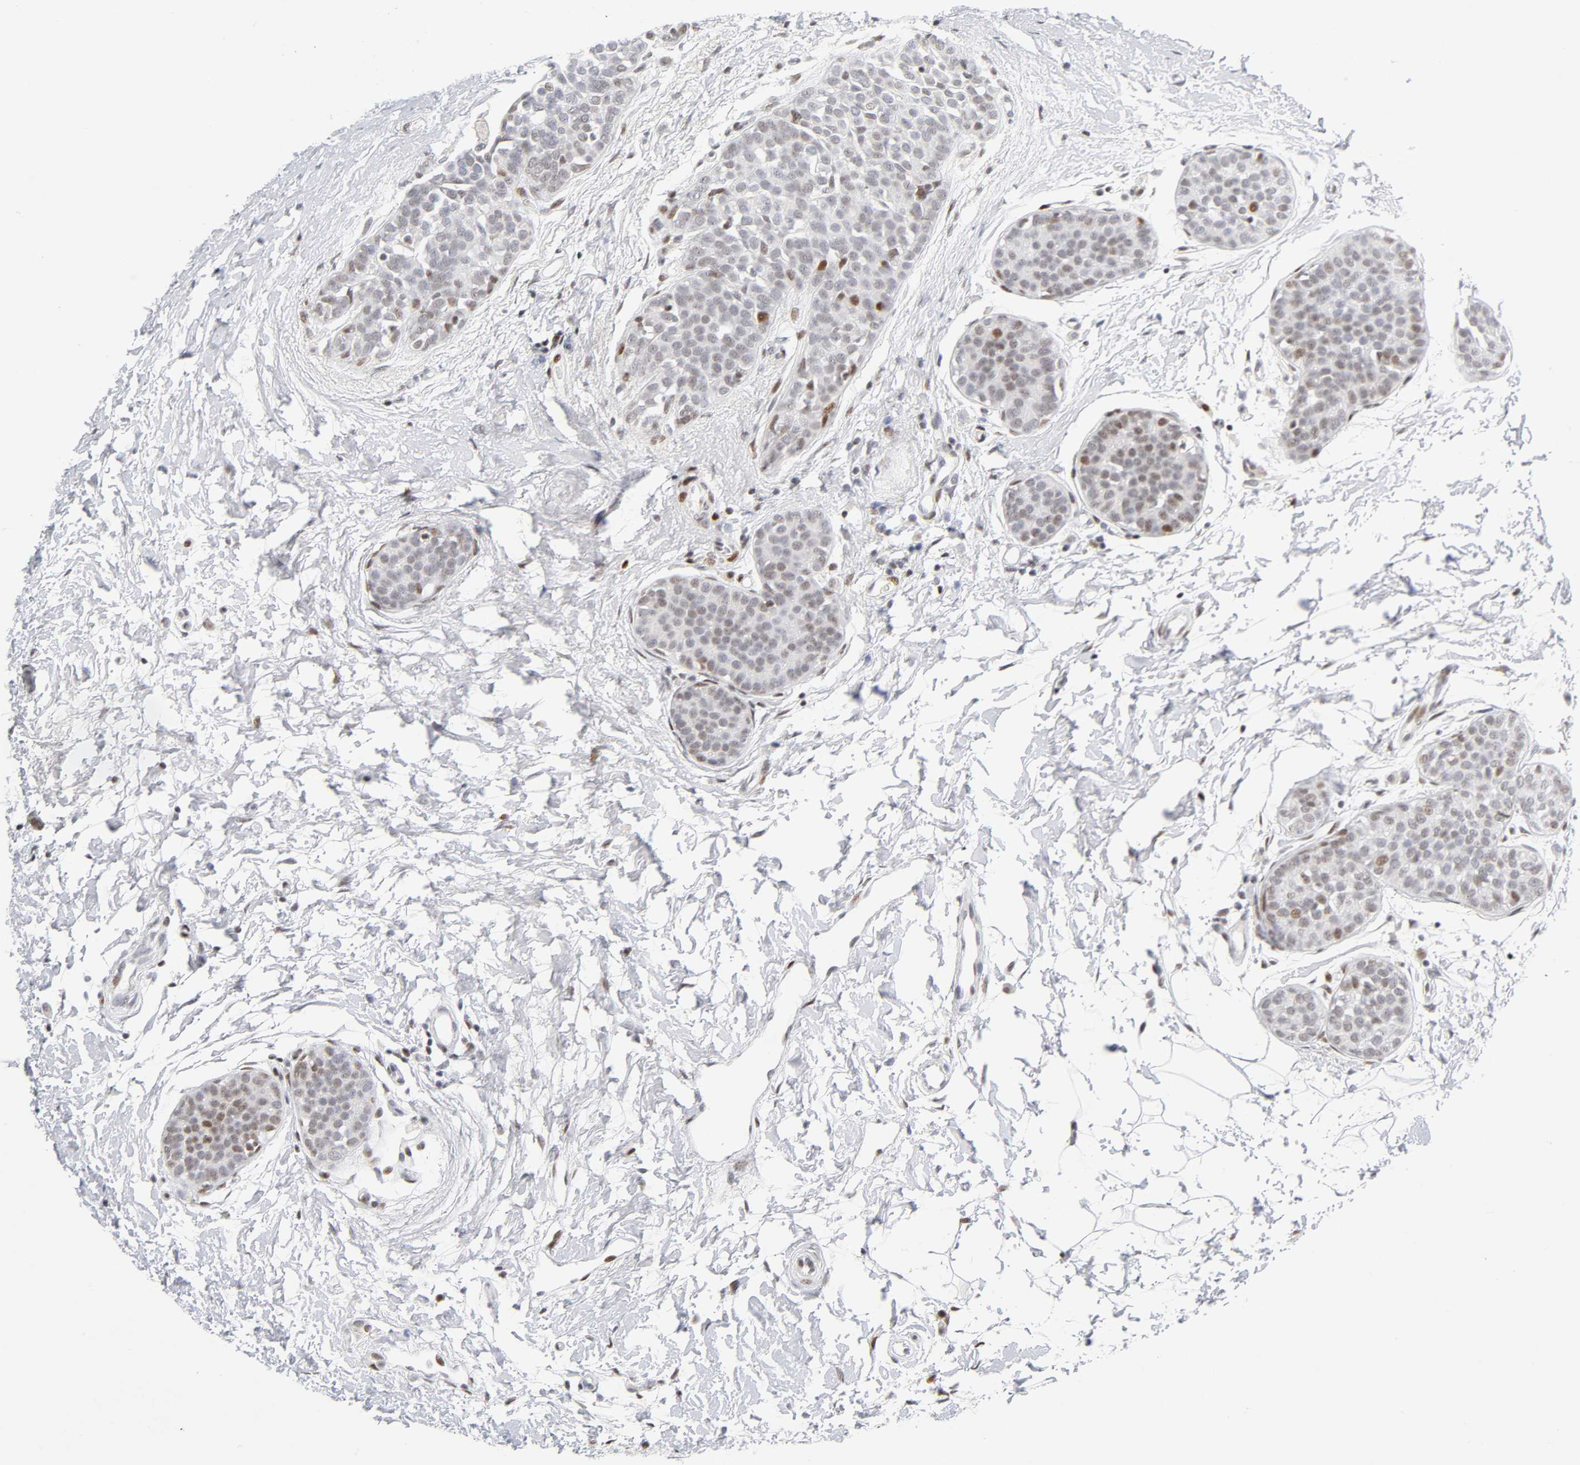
{"staining": {"intensity": "weak", "quantity": "25%-75%", "location": "nuclear"}, "tissue": "breast cancer", "cell_type": "Tumor cells", "image_type": "cancer", "snomed": [{"axis": "morphology", "description": "Lobular carcinoma, in situ"}, {"axis": "morphology", "description": "Lobular carcinoma"}, {"axis": "topography", "description": "Breast"}], "caption": "Immunohistochemistry (IHC) (DAB (3,3'-diaminobenzidine)) staining of human breast cancer (lobular carcinoma) demonstrates weak nuclear protein positivity in approximately 25%-75% of tumor cells.", "gene": "SP3", "patient": {"sex": "female", "age": 41}}